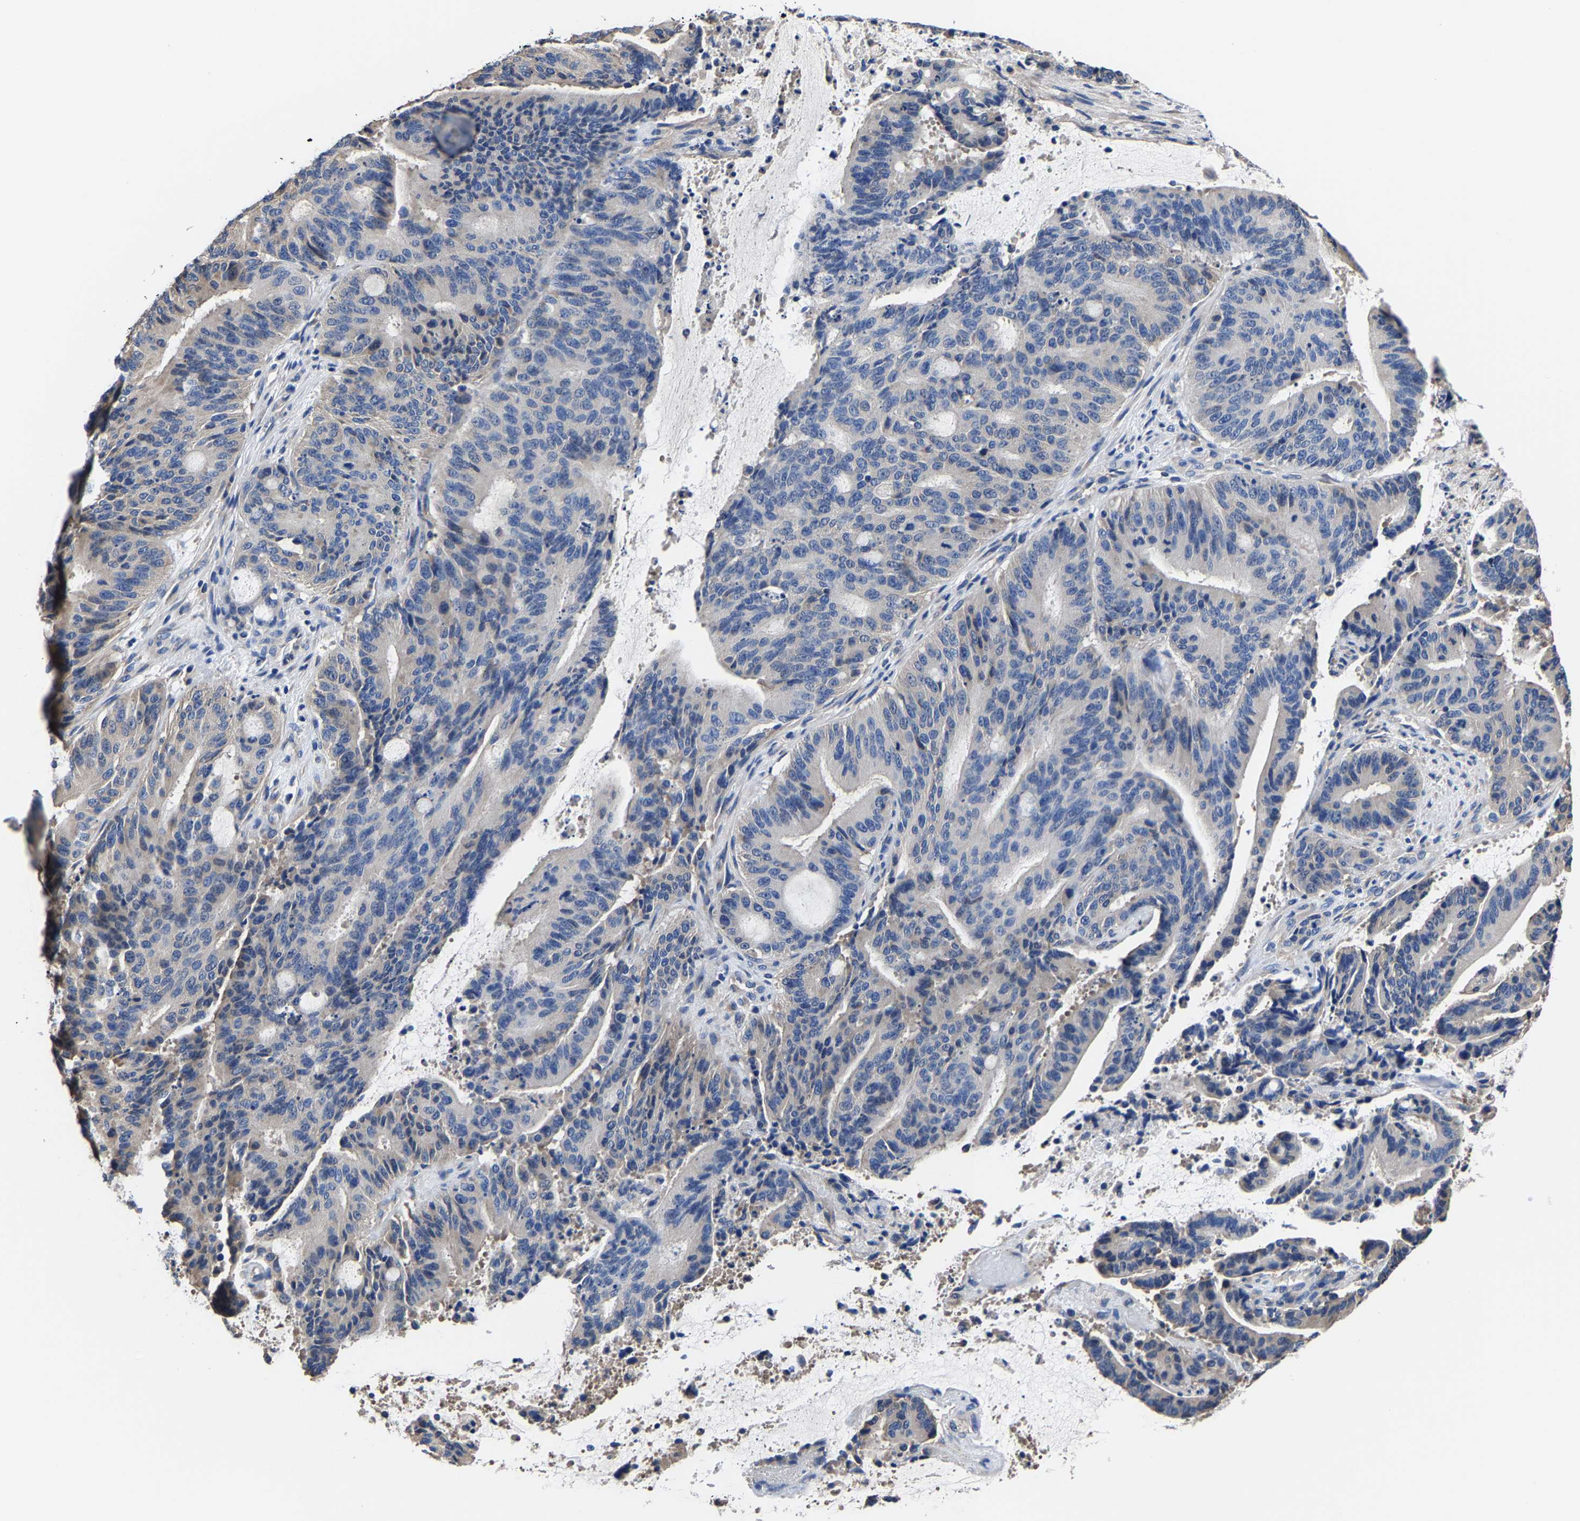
{"staining": {"intensity": "weak", "quantity": "<25%", "location": "cytoplasmic/membranous"}, "tissue": "liver cancer", "cell_type": "Tumor cells", "image_type": "cancer", "snomed": [{"axis": "morphology", "description": "Normal tissue, NOS"}, {"axis": "morphology", "description": "Cholangiocarcinoma"}, {"axis": "topography", "description": "Liver"}, {"axis": "topography", "description": "Peripheral nerve tissue"}], "caption": "IHC of cholangiocarcinoma (liver) demonstrates no positivity in tumor cells.", "gene": "SRPK2", "patient": {"sex": "female", "age": 73}}